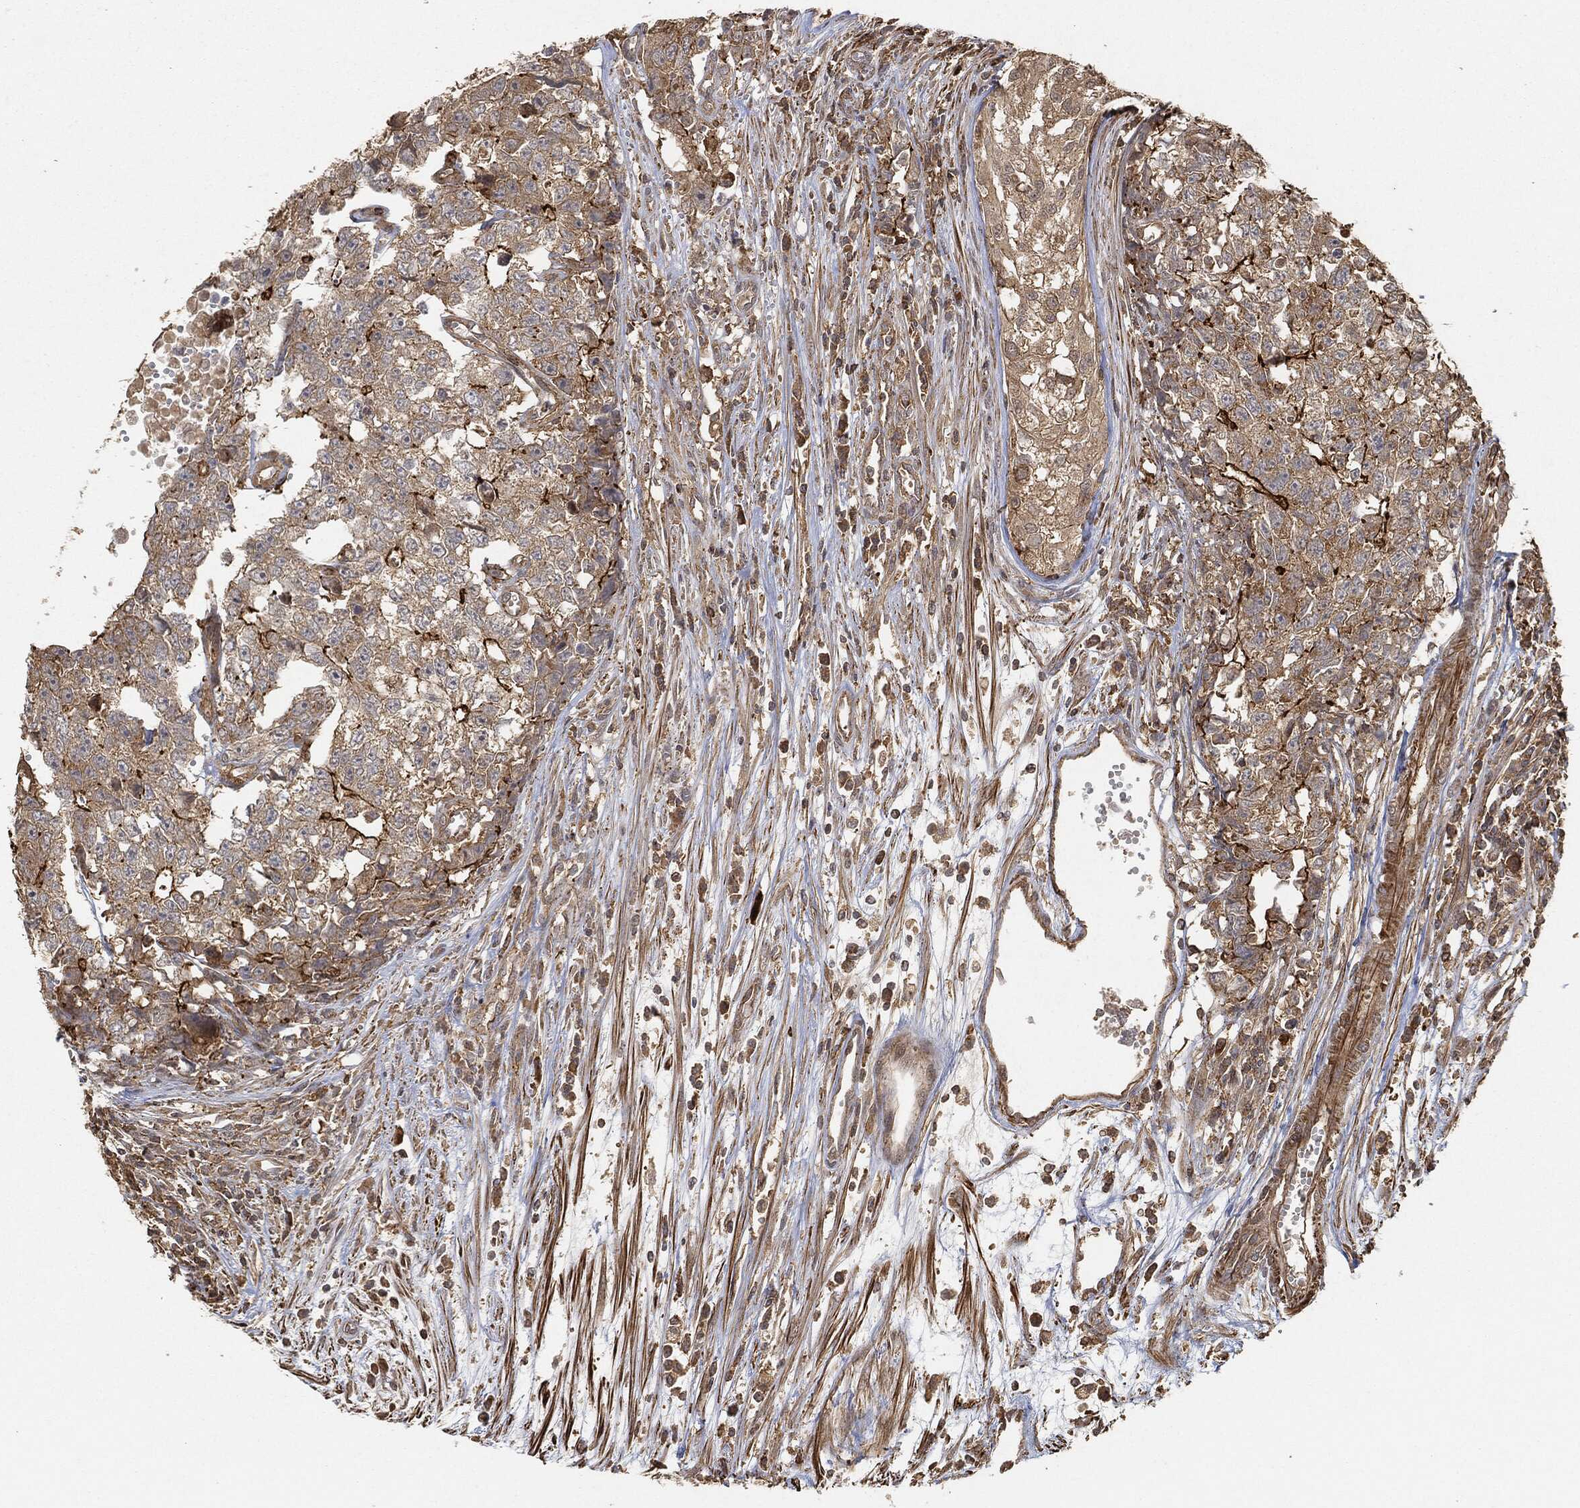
{"staining": {"intensity": "strong", "quantity": "<25%", "location": "cytoplasmic/membranous"}, "tissue": "testis cancer", "cell_type": "Tumor cells", "image_type": "cancer", "snomed": [{"axis": "morphology", "description": "Seminoma, NOS"}, {"axis": "morphology", "description": "Carcinoma, Embryonal, NOS"}, {"axis": "topography", "description": "Testis"}], "caption": "Human testis cancer (seminoma) stained for a protein (brown) reveals strong cytoplasmic/membranous positive staining in about <25% of tumor cells.", "gene": "TPT1", "patient": {"sex": "male", "age": 22}}